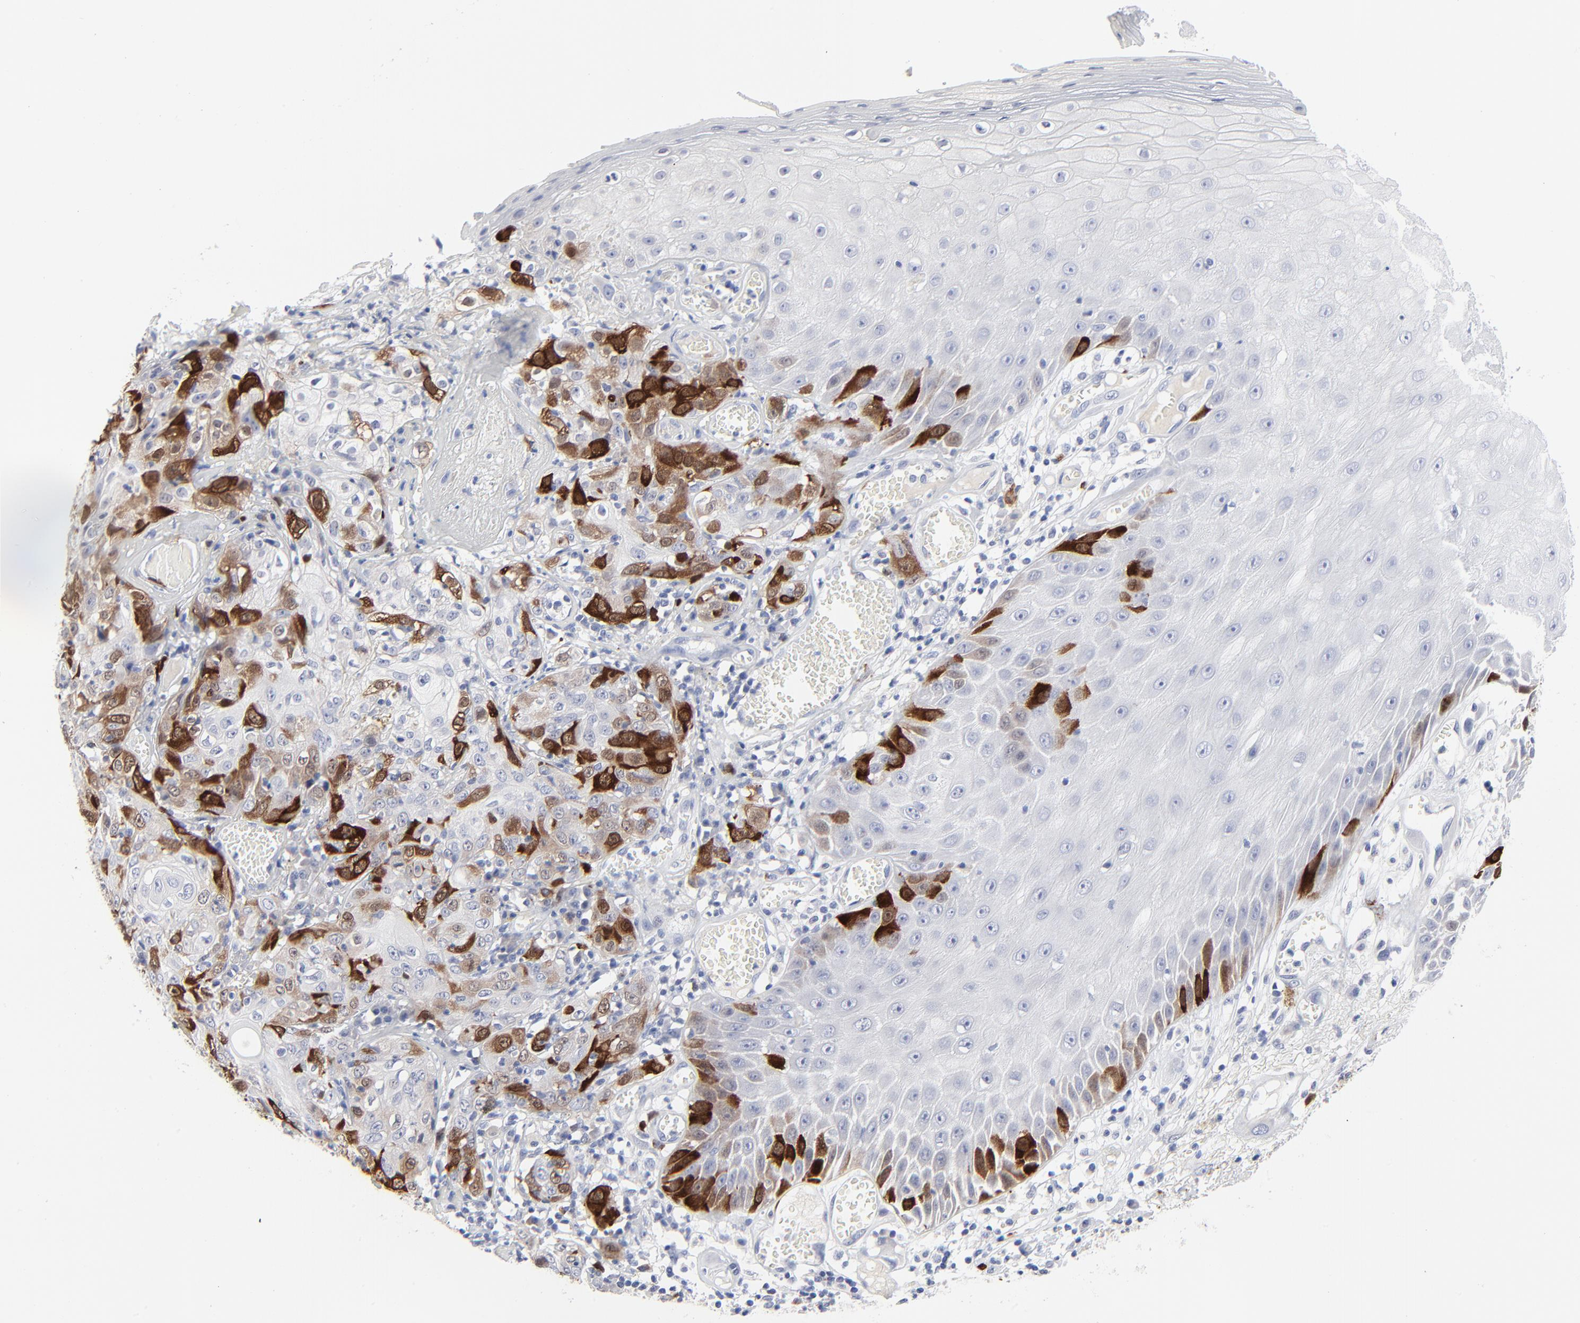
{"staining": {"intensity": "strong", "quantity": "25%-75%", "location": "cytoplasmic/membranous,nuclear"}, "tissue": "skin cancer", "cell_type": "Tumor cells", "image_type": "cancer", "snomed": [{"axis": "morphology", "description": "Squamous cell carcinoma, NOS"}, {"axis": "topography", "description": "Skin"}], "caption": "Protein staining demonstrates strong cytoplasmic/membranous and nuclear staining in about 25%-75% of tumor cells in squamous cell carcinoma (skin).", "gene": "CDK1", "patient": {"sex": "male", "age": 65}}